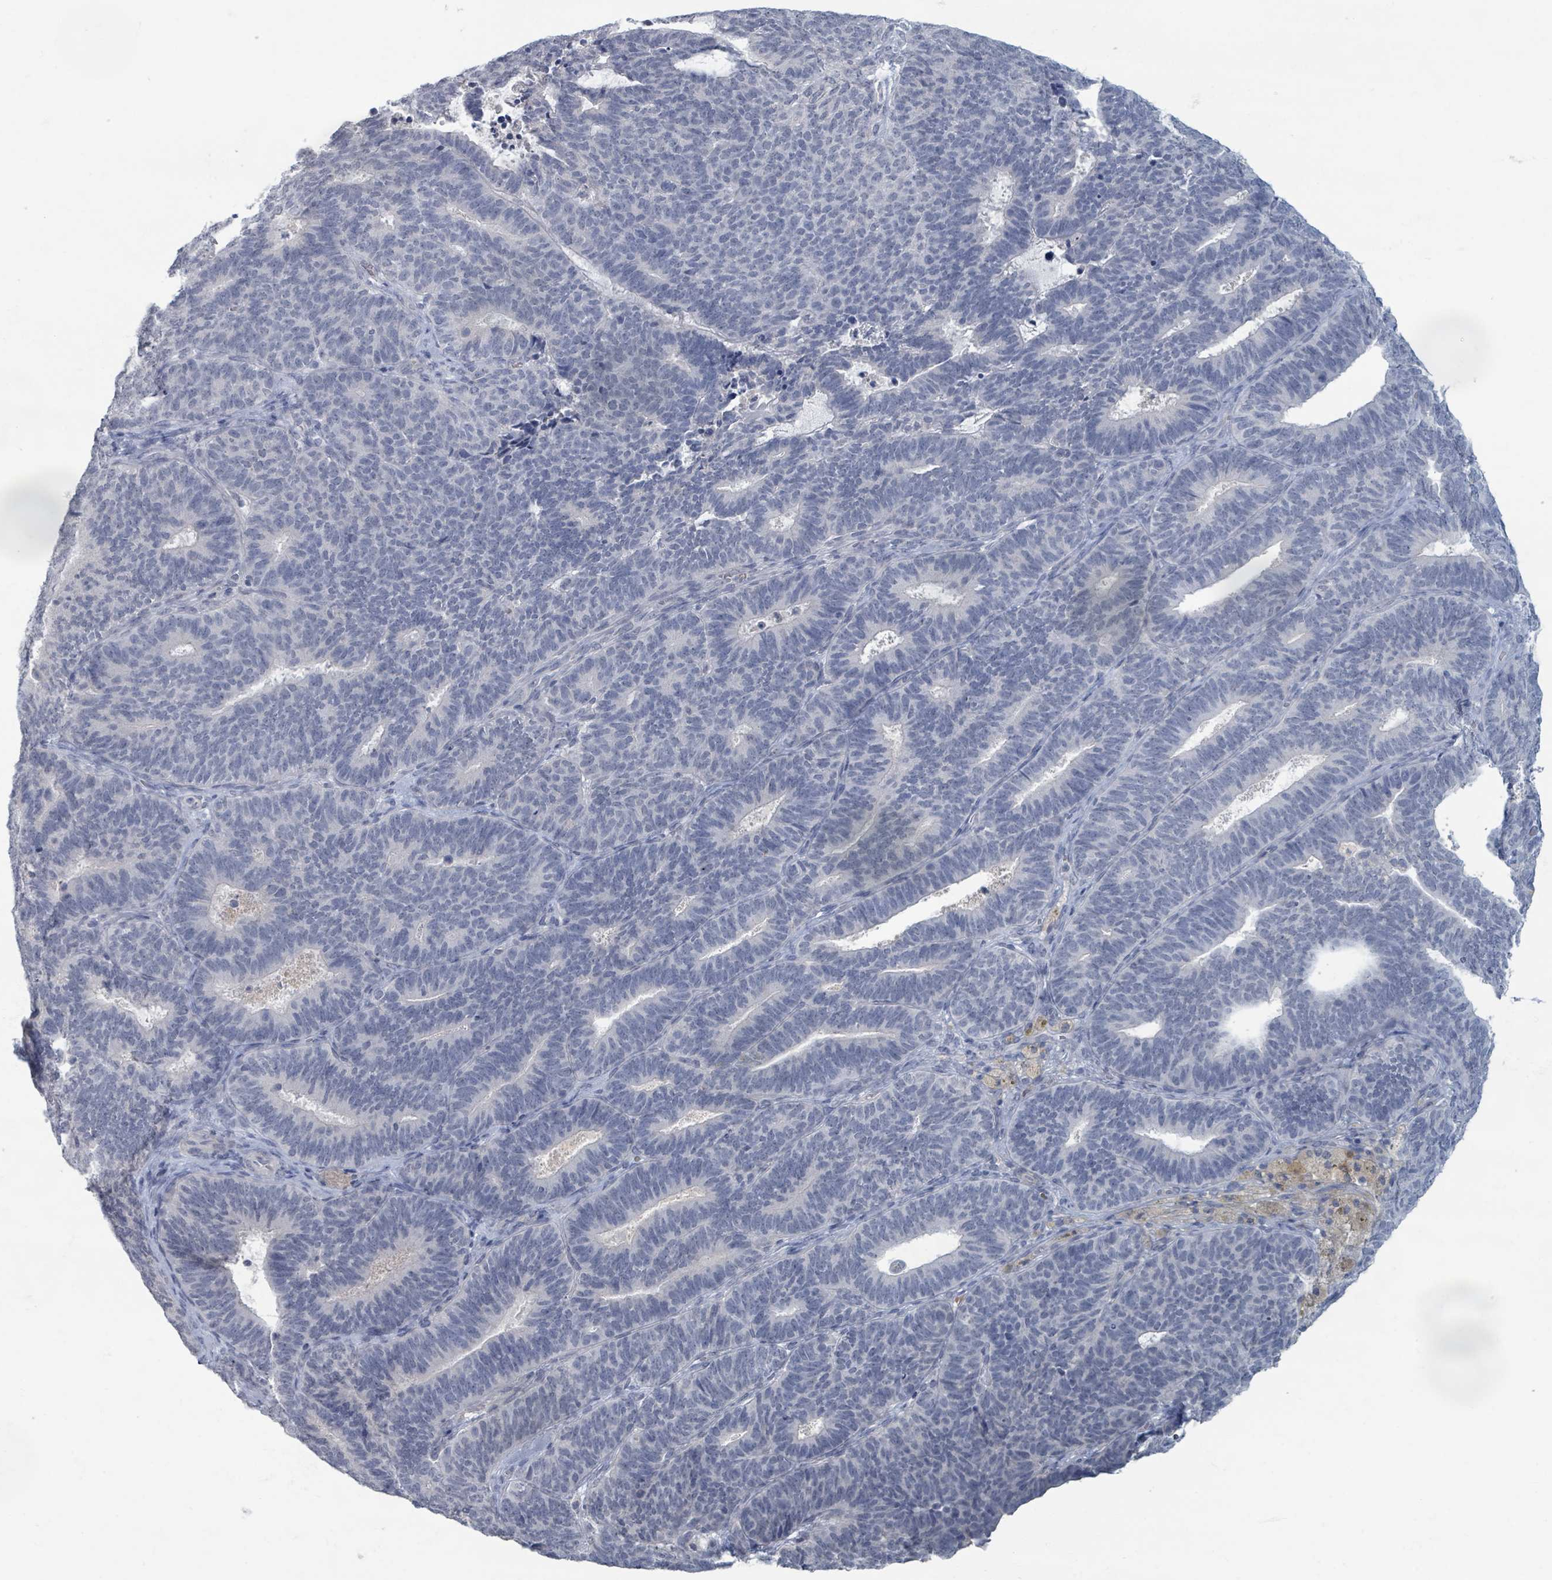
{"staining": {"intensity": "negative", "quantity": "none", "location": "none"}, "tissue": "endometrial cancer", "cell_type": "Tumor cells", "image_type": "cancer", "snomed": [{"axis": "morphology", "description": "Adenocarcinoma, NOS"}, {"axis": "topography", "description": "Endometrium"}], "caption": "High power microscopy histopathology image of an immunohistochemistry (IHC) micrograph of endometrial adenocarcinoma, revealing no significant expression in tumor cells. Nuclei are stained in blue.", "gene": "WNT11", "patient": {"sex": "female", "age": 70}}